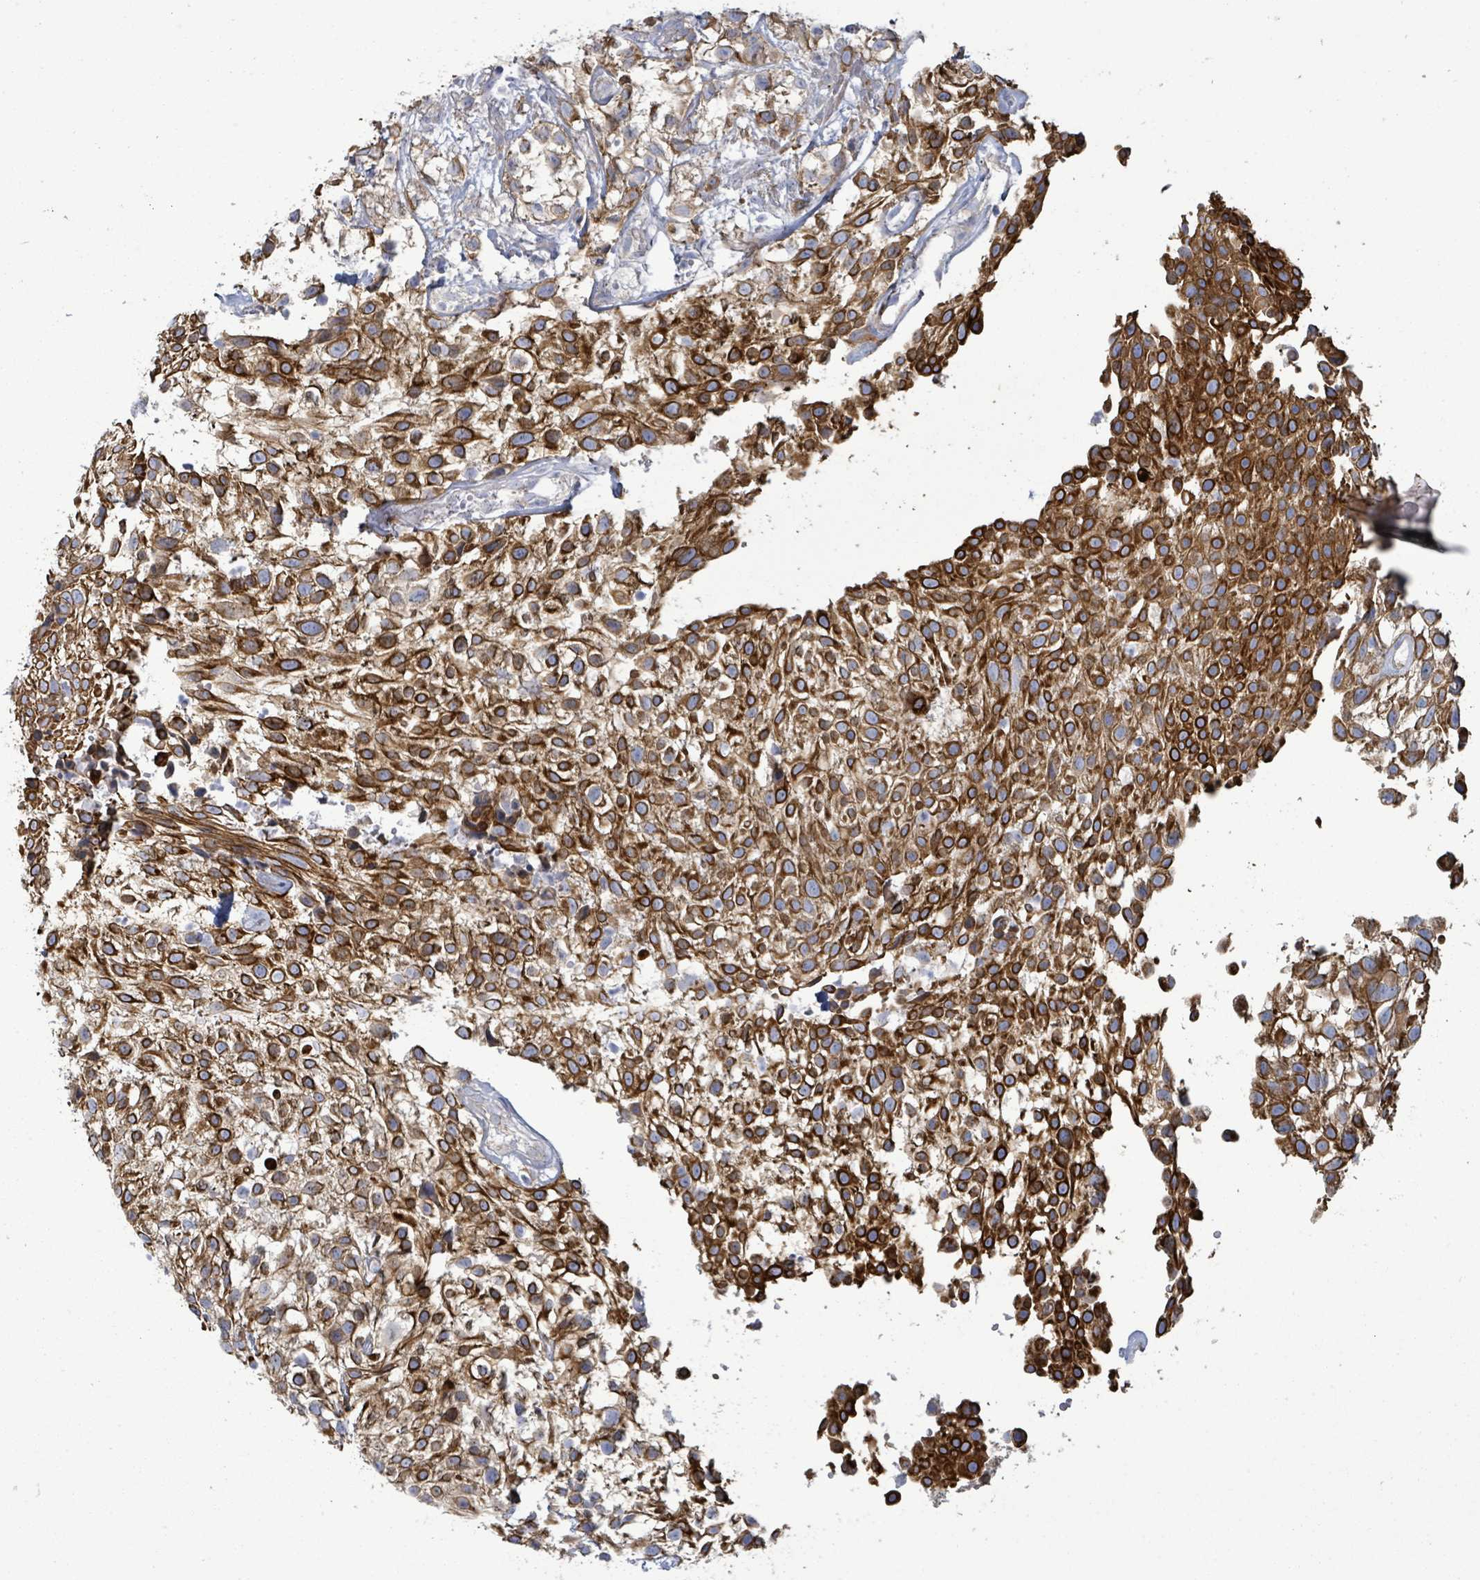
{"staining": {"intensity": "strong", "quantity": ">75%", "location": "cytoplasmic/membranous"}, "tissue": "urothelial cancer", "cell_type": "Tumor cells", "image_type": "cancer", "snomed": [{"axis": "morphology", "description": "Urothelial carcinoma, High grade"}, {"axis": "topography", "description": "Urinary bladder"}], "caption": "Protein expression analysis of urothelial cancer exhibits strong cytoplasmic/membranous positivity in approximately >75% of tumor cells.", "gene": "COL13A1", "patient": {"sex": "male", "age": 56}}